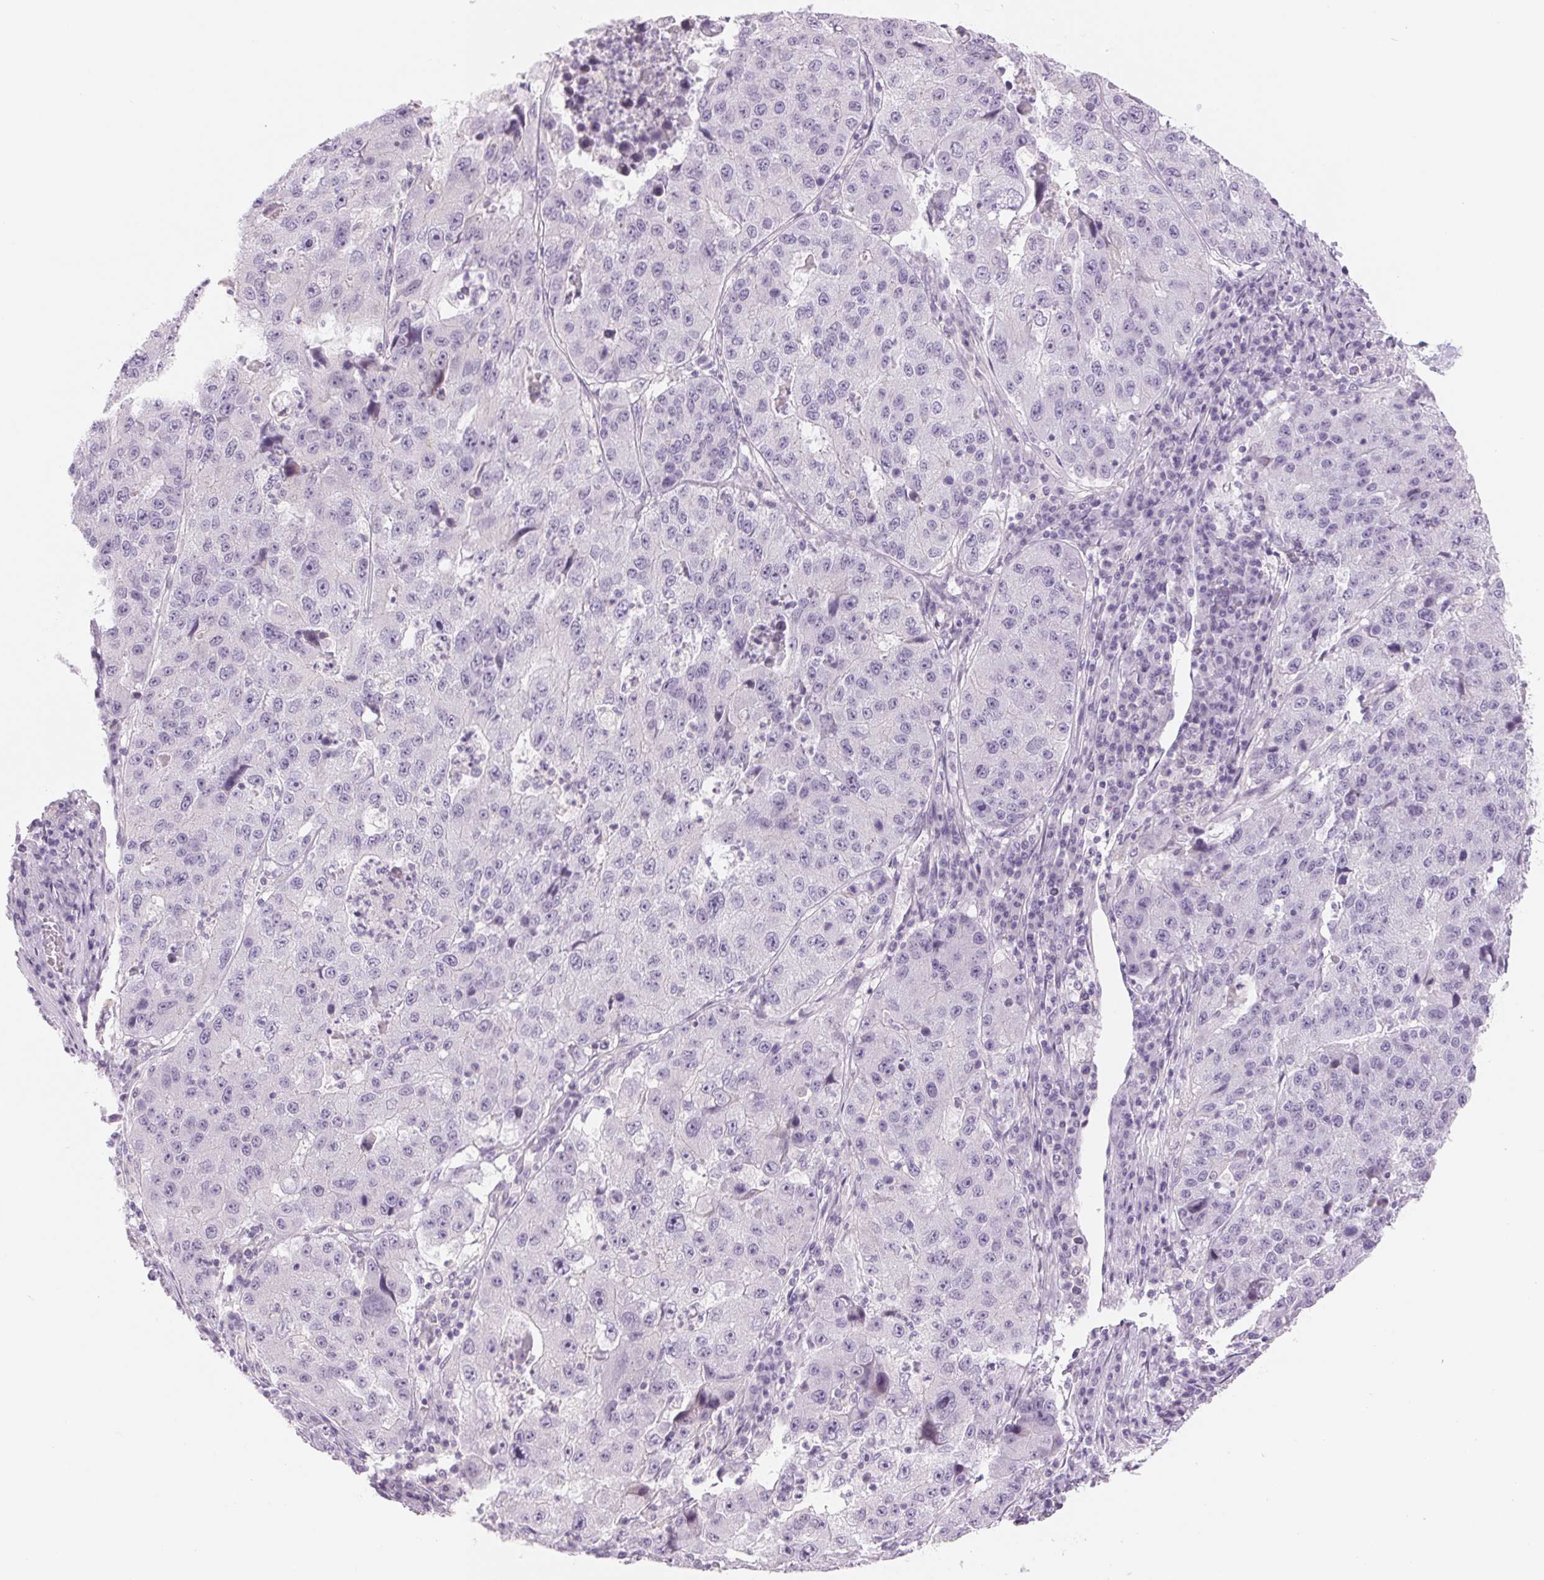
{"staining": {"intensity": "negative", "quantity": "none", "location": "none"}, "tissue": "stomach cancer", "cell_type": "Tumor cells", "image_type": "cancer", "snomed": [{"axis": "morphology", "description": "Adenocarcinoma, NOS"}, {"axis": "topography", "description": "Stomach"}], "caption": "DAB (3,3'-diaminobenzidine) immunohistochemical staining of stomach cancer shows no significant staining in tumor cells.", "gene": "CCDC168", "patient": {"sex": "male", "age": 71}}